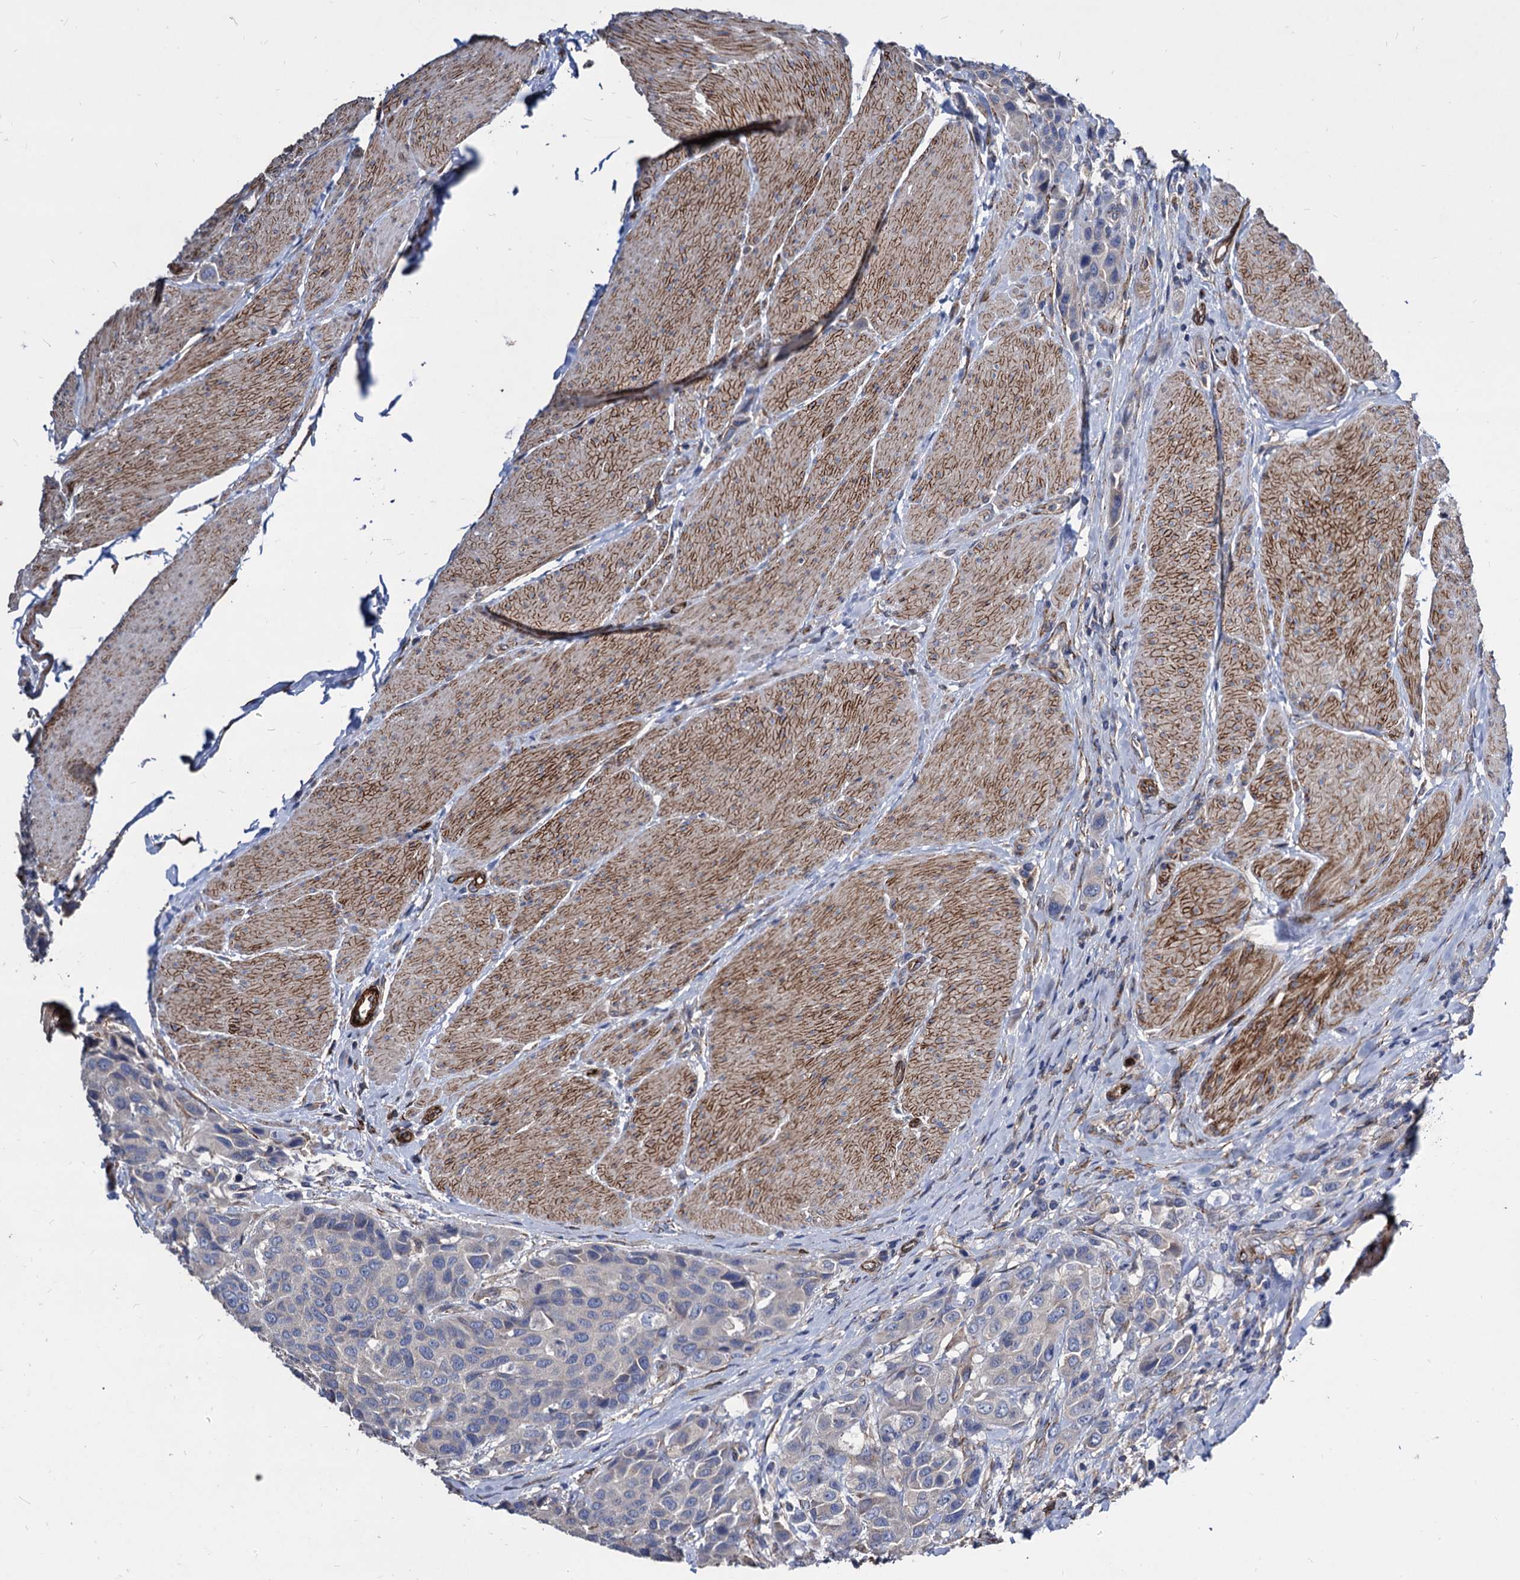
{"staining": {"intensity": "negative", "quantity": "none", "location": "none"}, "tissue": "urothelial cancer", "cell_type": "Tumor cells", "image_type": "cancer", "snomed": [{"axis": "morphology", "description": "Urothelial carcinoma, High grade"}, {"axis": "topography", "description": "Urinary bladder"}], "caption": "This is a photomicrograph of IHC staining of urothelial cancer, which shows no positivity in tumor cells.", "gene": "WDR11", "patient": {"sex": "male", "age": 50}}